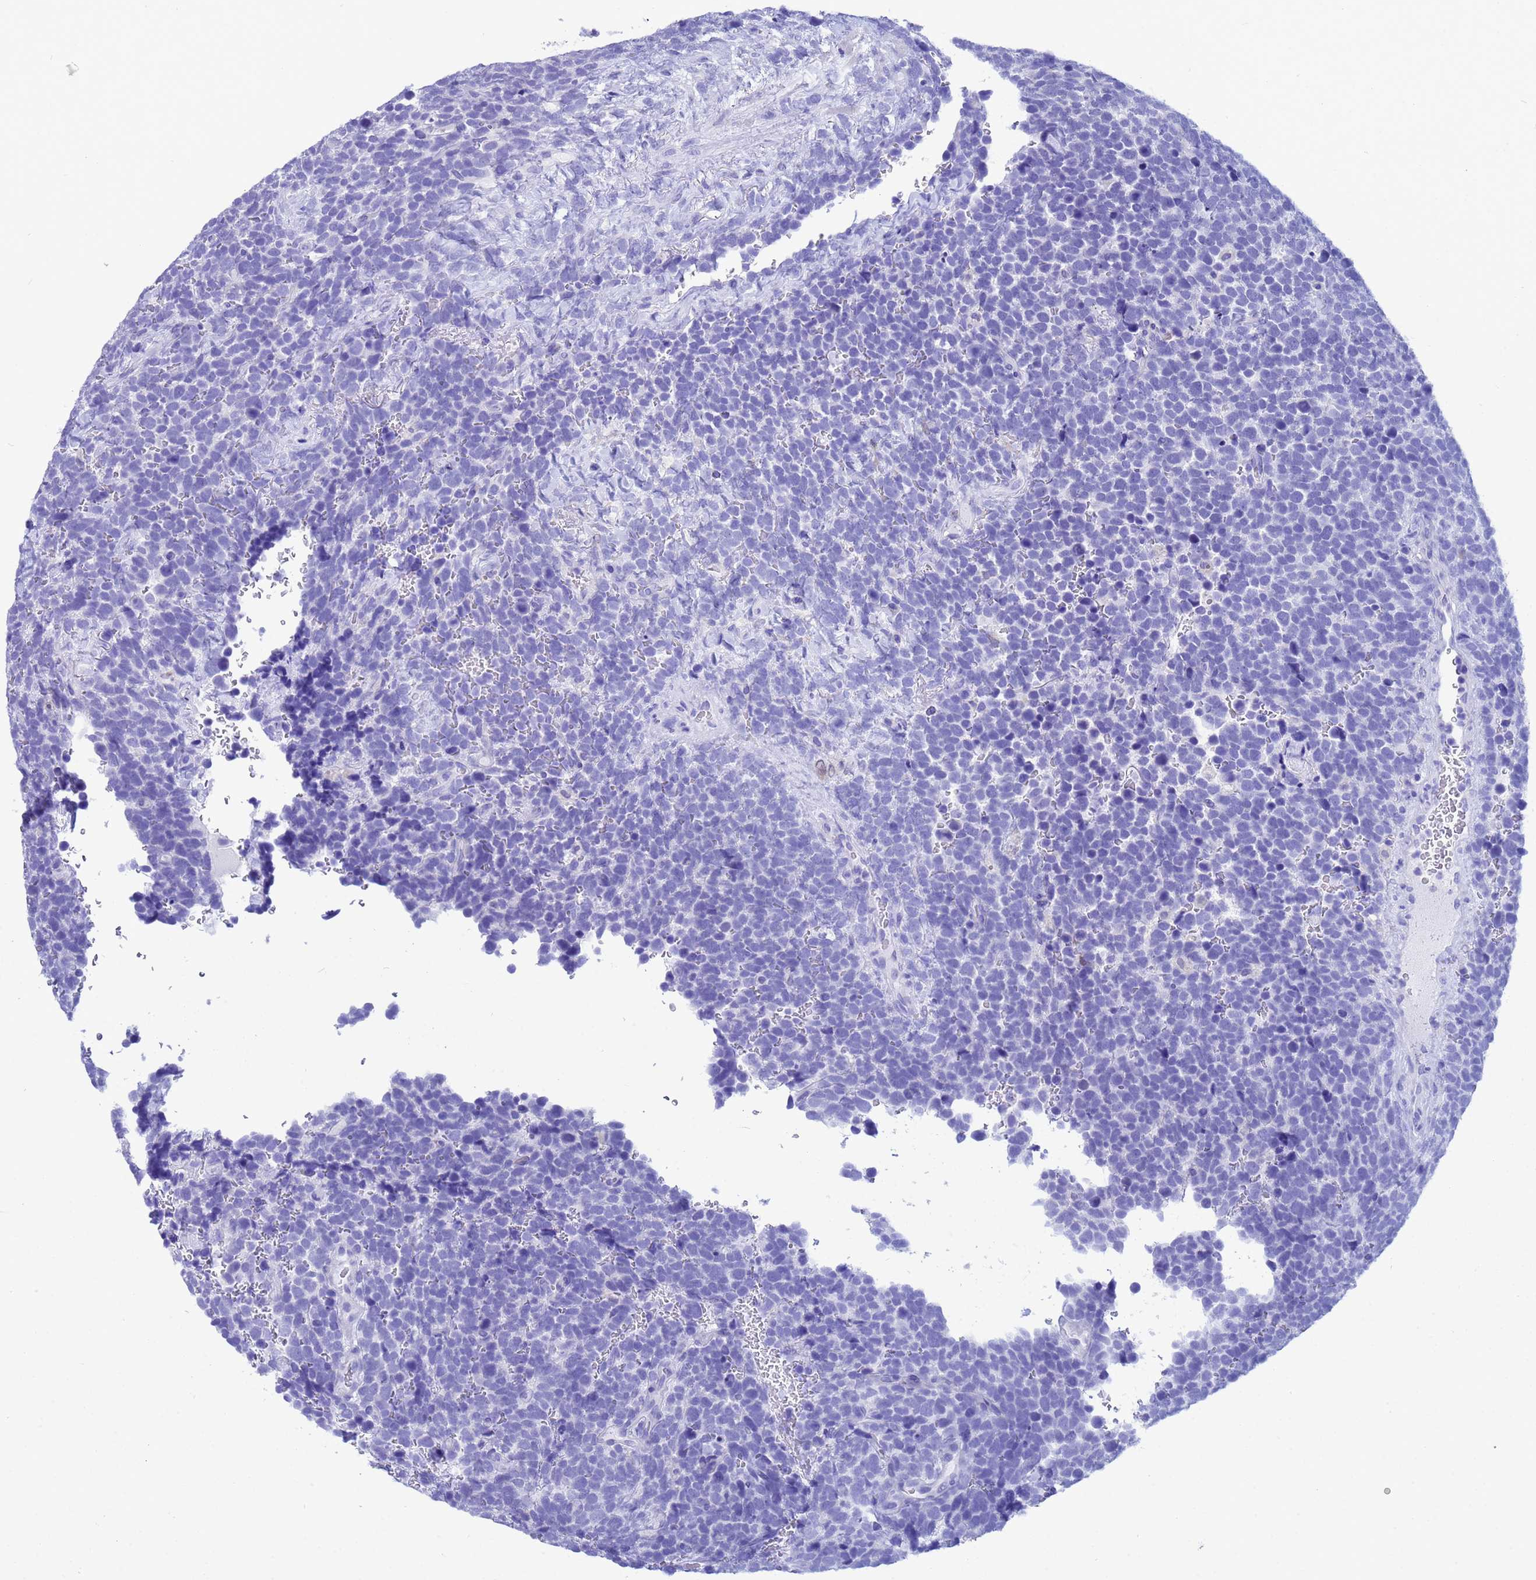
{"staining": {"intensity": "negative", "quantity": "none", "location": "none"}, "tissue": "urothelial cancer", "cell_type": "Tumor cells", "image_type": "cancer", "snomed": [{"axis": "morphology", "description": "Urothelial carcinoma, High grade"}, {"axis": "topography", "description": "Urinary bladder"}], "caption": "Immunohistochemical staining of human urothelial carcinoma (high-grade) reveals no significant staining in tumor cells.", "gene": "AKR1C2", "patient": {"sex": "female", "age": 82}}